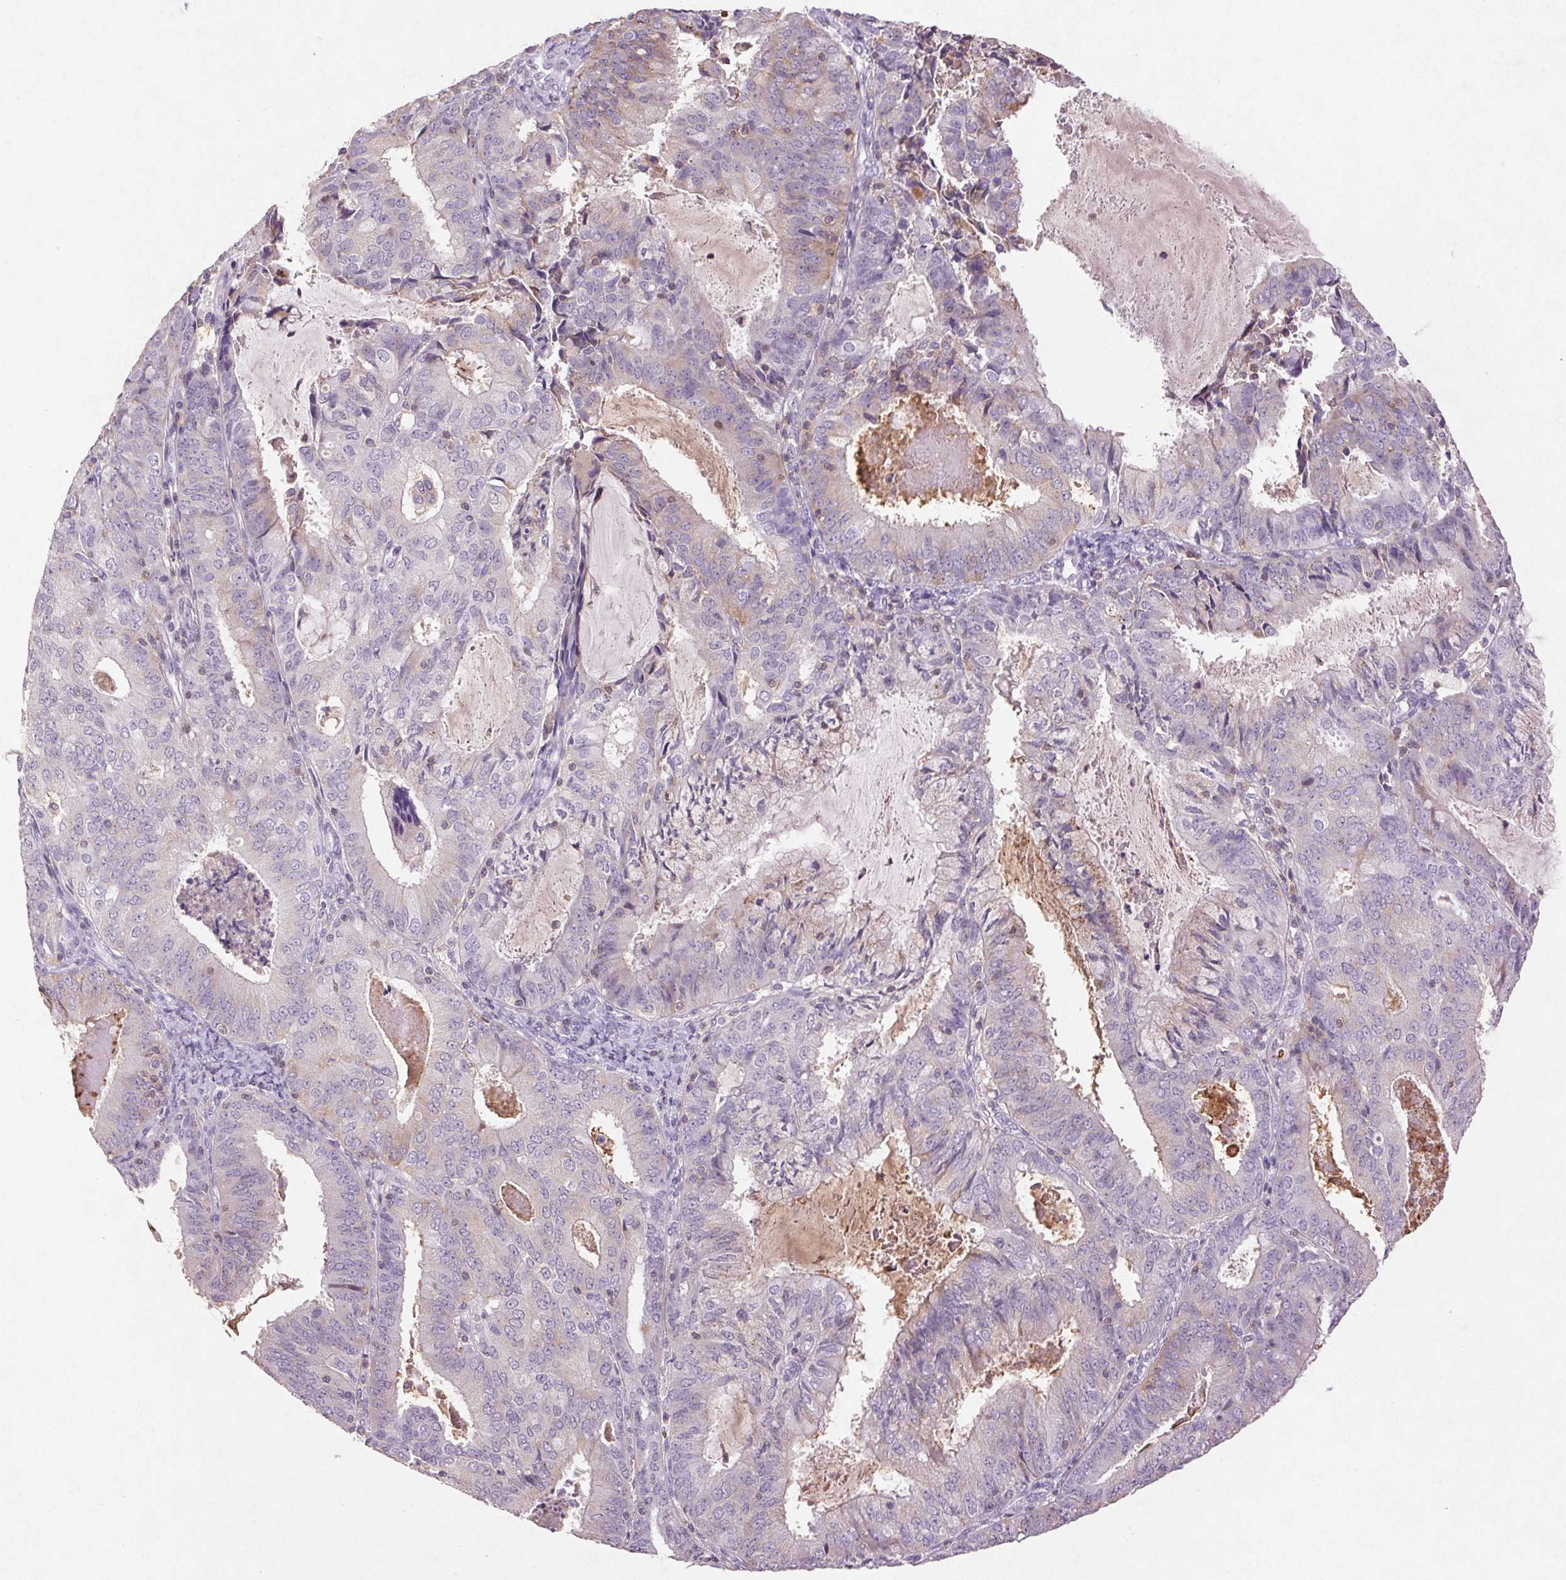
{"staining": {"intensity": "negative", "quantity": "none", "location": "none"}, "tissue": "endometrial cancer", "cell_type": "Tumor cells", "image_type": "cancer", "snomed": [{"axis": "morphology", "description": "Adenocarcinoma, NOS"}, {"axis": "topography", "description": "Endometrium"}], "caption": "Endometrial adenocarcinoma was stained to show a protein in brown. There is no significant positivity in tumor cells.", "gene": "FNDC7", "patient": {"sex": "female", "age": 57}}